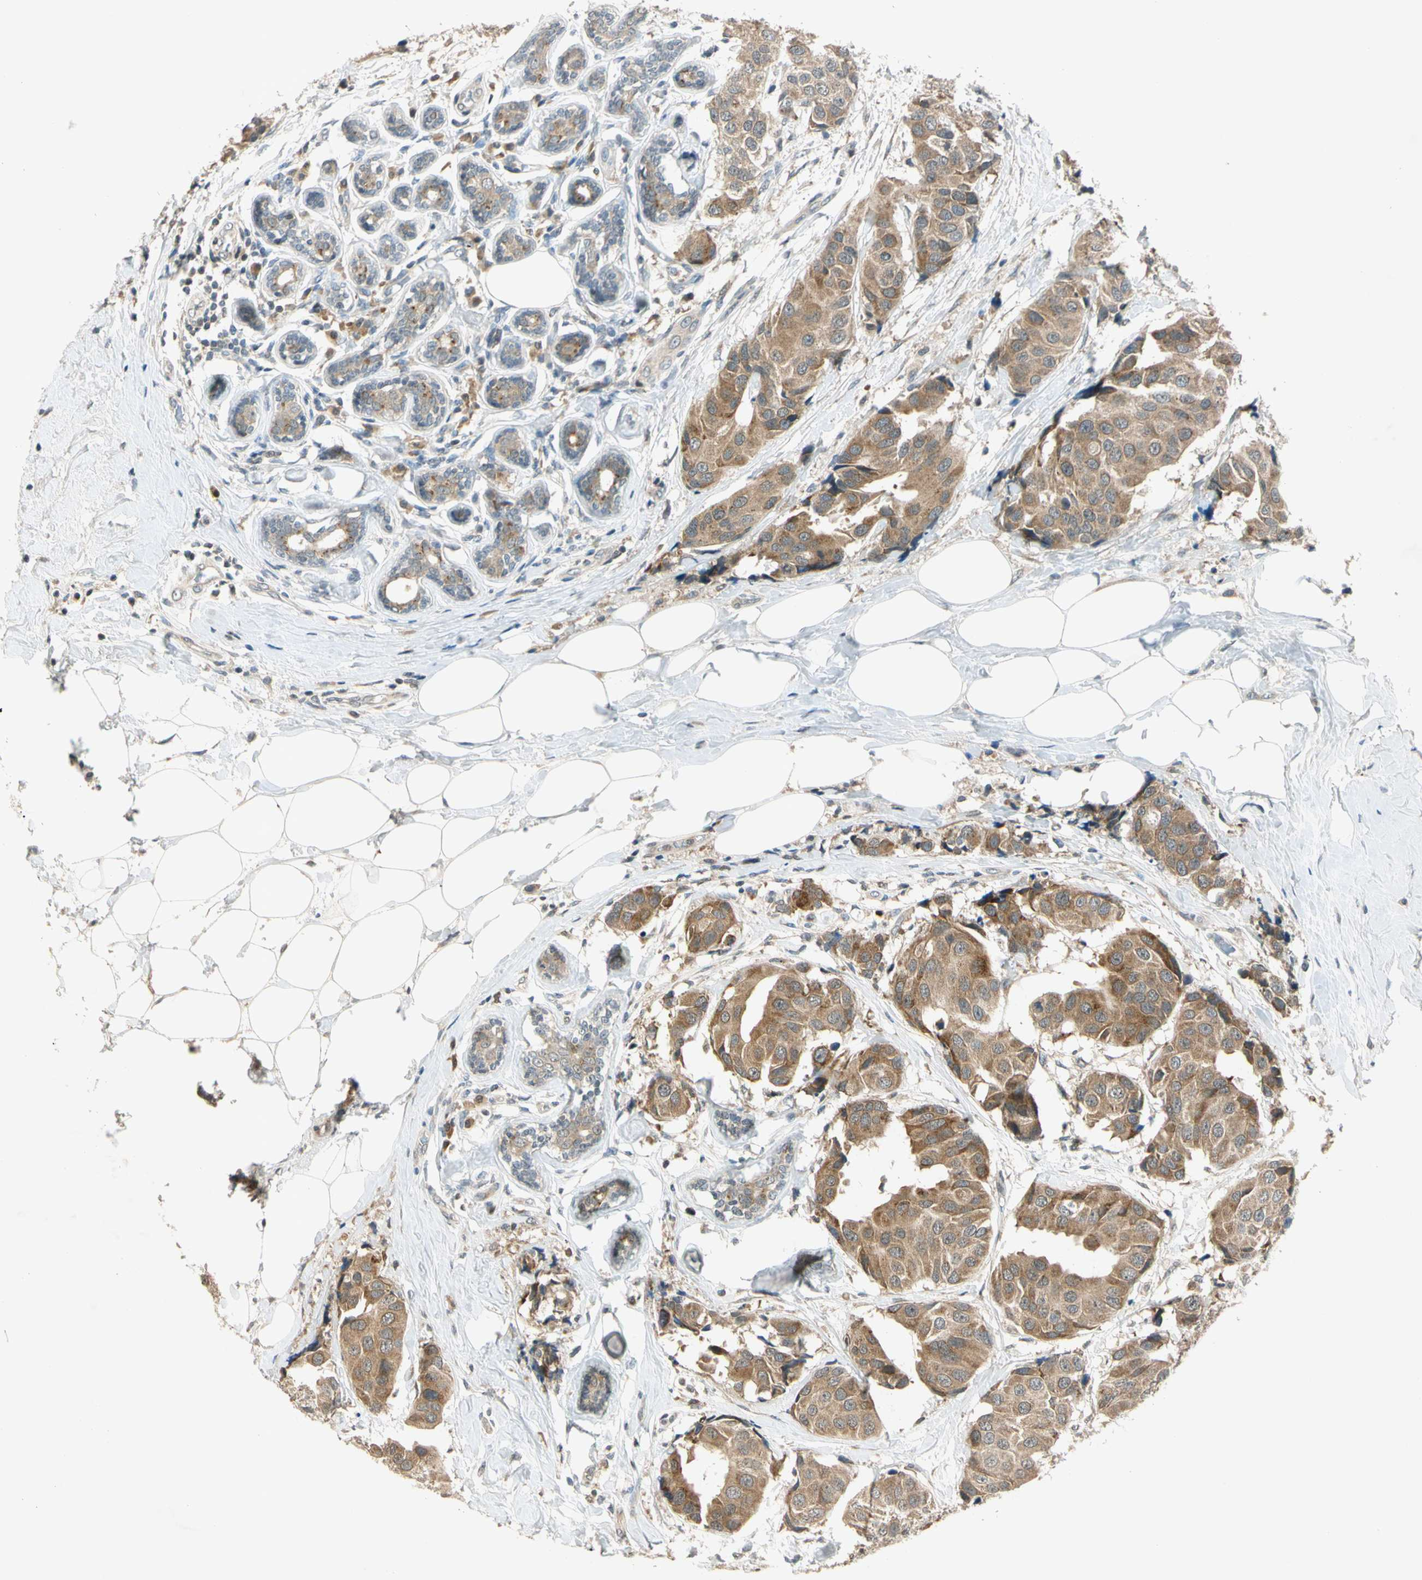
{"staining": {"intensity": "moderate", "quantity": ">75%", "location": "cytoplasmic/membranous"}, "tissue": "breast cancer", "cell_type": "Tumor cells", "image_type": "cancer", "snomed": [{"axis": "morphology", "description": "Normal tissue, NOS"}, {"axis": "morphology", "description": "Duct carcinoma"}, {"axis": "topography", "description": "Breast"}], "caption": "Immunohistochemical staining of human breast invasive ductal carcinoma exhibits moderate cytoplasmic/membranous protein positivity in about >75% of tumor cells. (brown staining indicates protein expression, while blue staining denotes nuclei).", "gene": "RPS6KB2", "patient": {"sex": "female", "age": 39}}